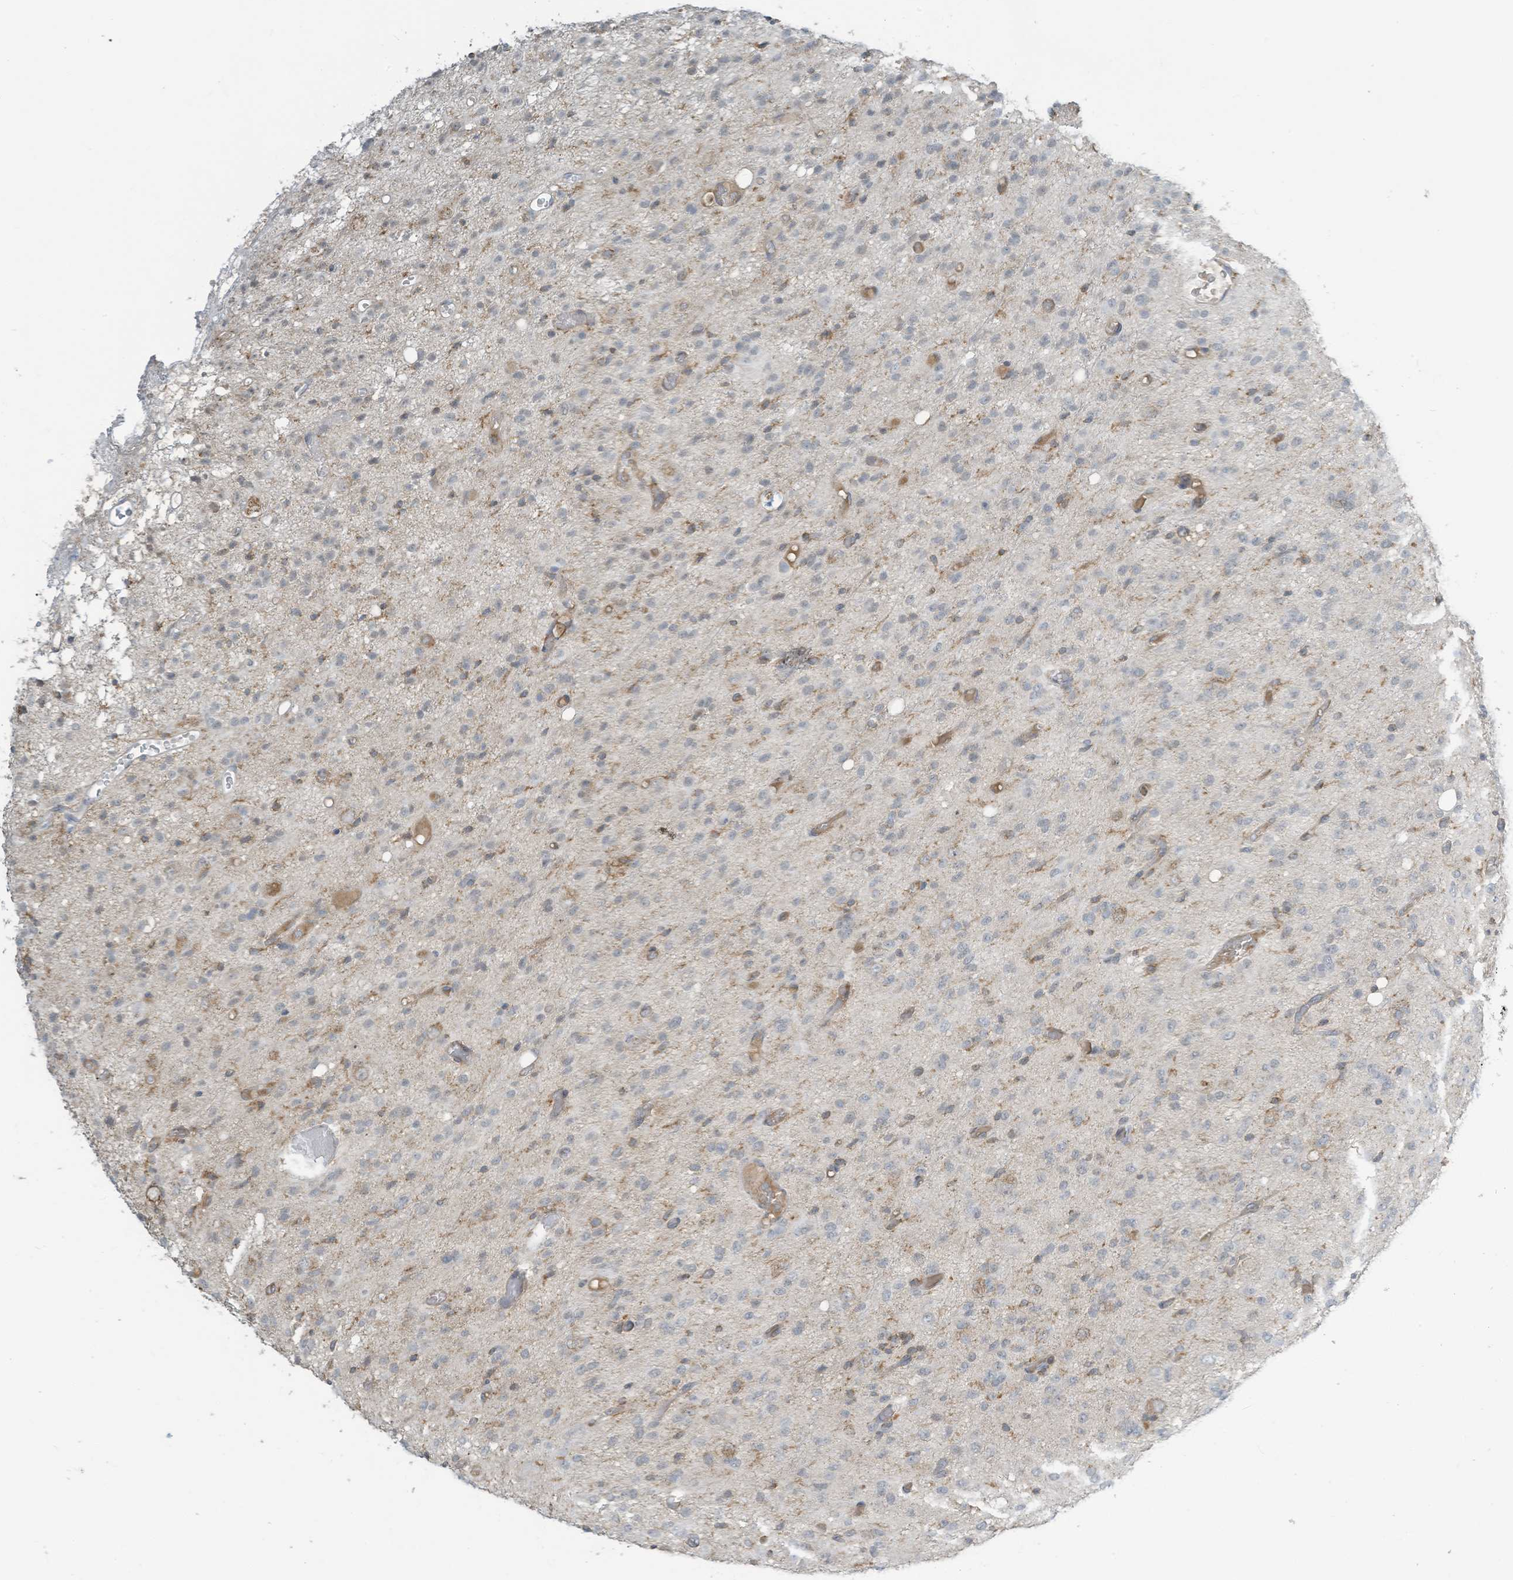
{"staining": {"intensity": "moderate", "quantity": "<25%", "location": "cytoplasmic/membranous"}, "tissue": "glioma", "cell_type": "Tumor cells", "image_type": "cancer", "snomed": [{"axis": "morphology", "description": "Glioma, malignant, High grade"}, {"axis": "topography", "description": "Brain"}], "caption": "Immunohistochemical staining of human glioma shows low levels of moderate cytoplasmic/membranous expression in about <25% of tumor cells. Ihc stains the protein of interest in brown and the nuclei are stained blue.", "gene": "PARVG", "patient": {"sex": "female", "age": 59}}